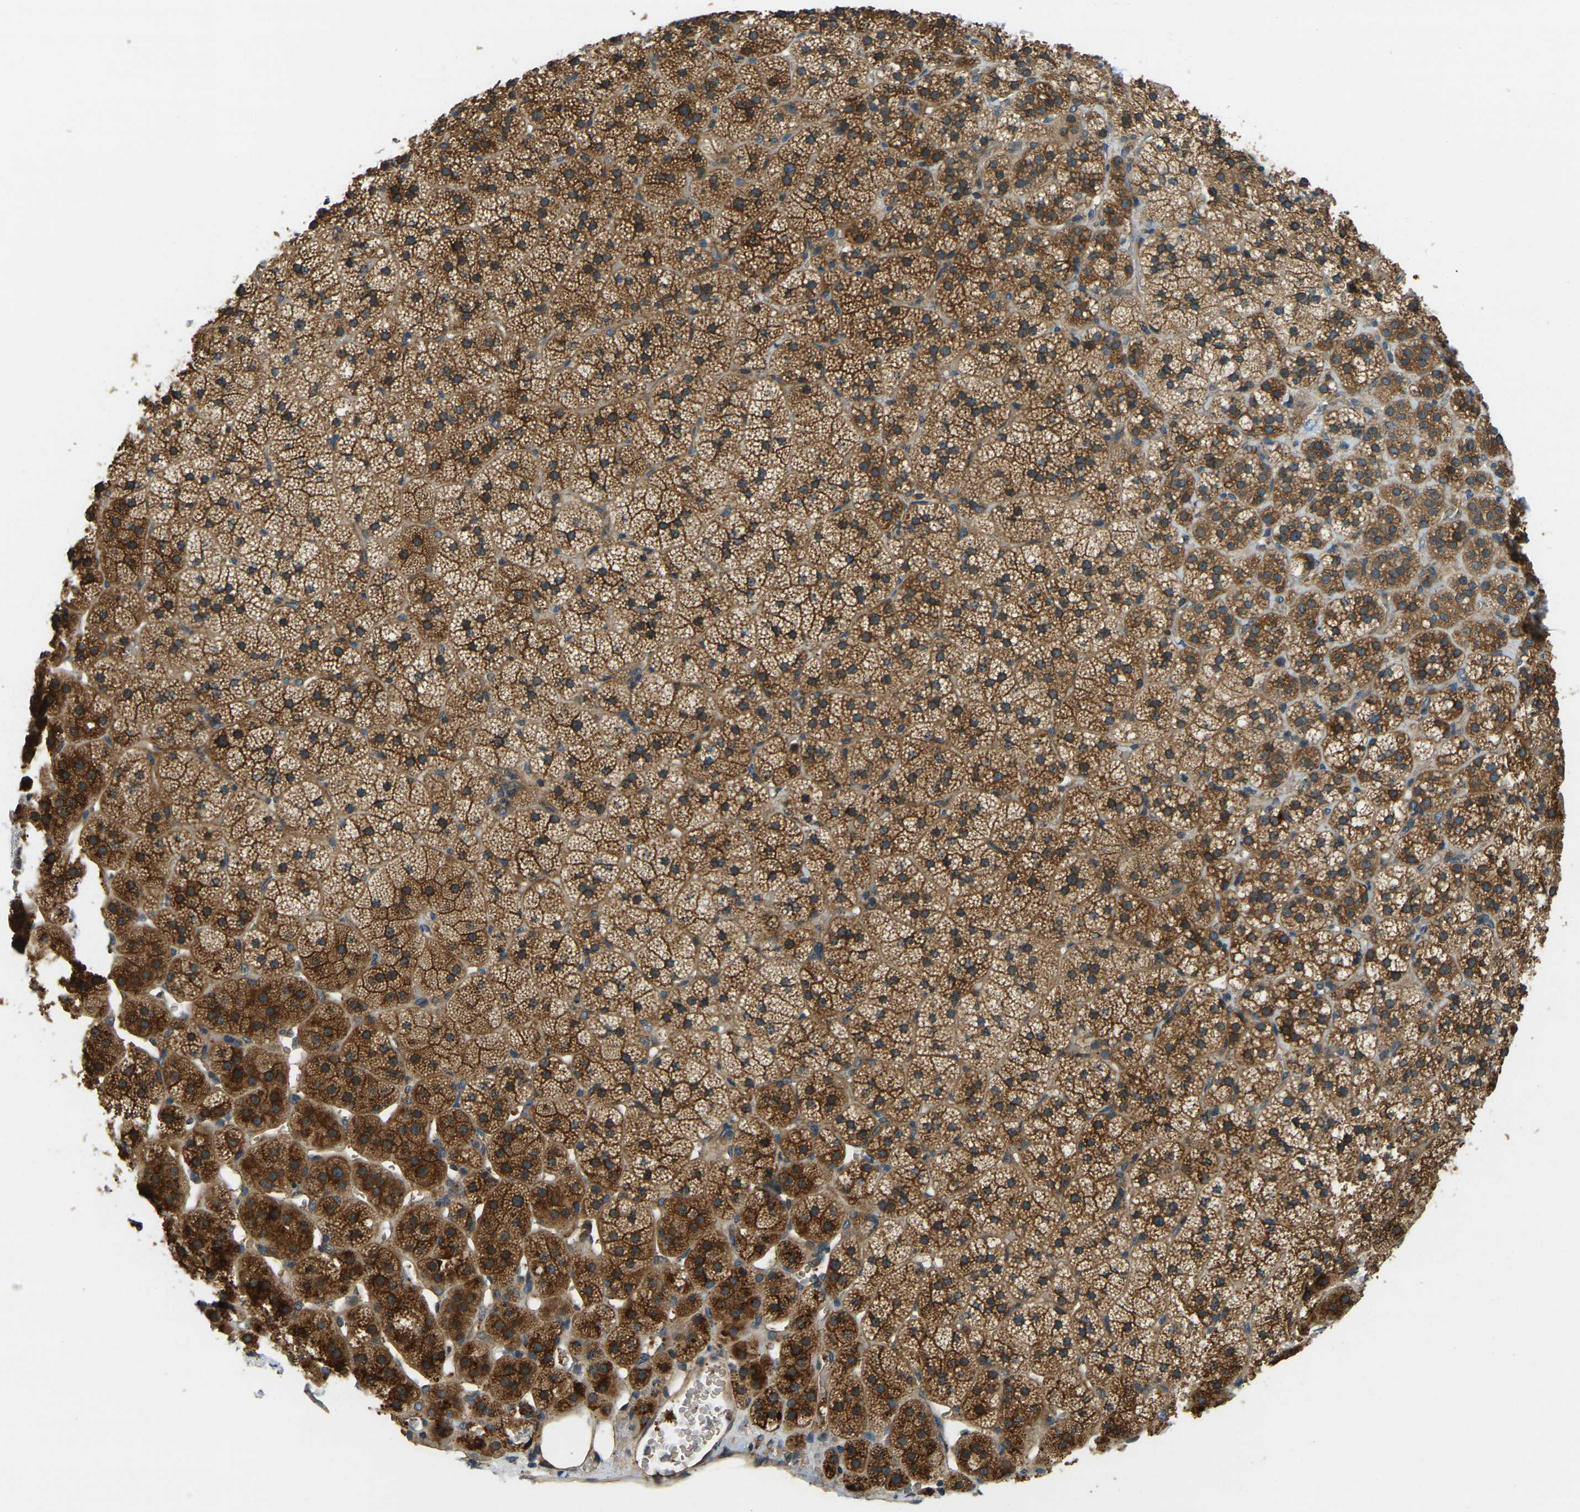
{"staining": {"intensity": "strong", "quantity": "25%-75%", "location": "cytoplasmic/membranous"}, "tissue": "adrenal gland", "cell_type": "Glandular cells", "image_type": "normal", "snomed": [{"axis": "morphology", "description": "Normal tissue, NOS"}, {"axis": "topography", "description": "Adrenal gland"}], "caption": "Brown immunohistochemical staining in benign adrenal gland reveals strong cytoplasmic/membranous expression in about 25%-75% of glandular cells. Nuclei are stained in blue.", "gene": "ERGIC1", "patient": {"sex": "female", "age": 44}}